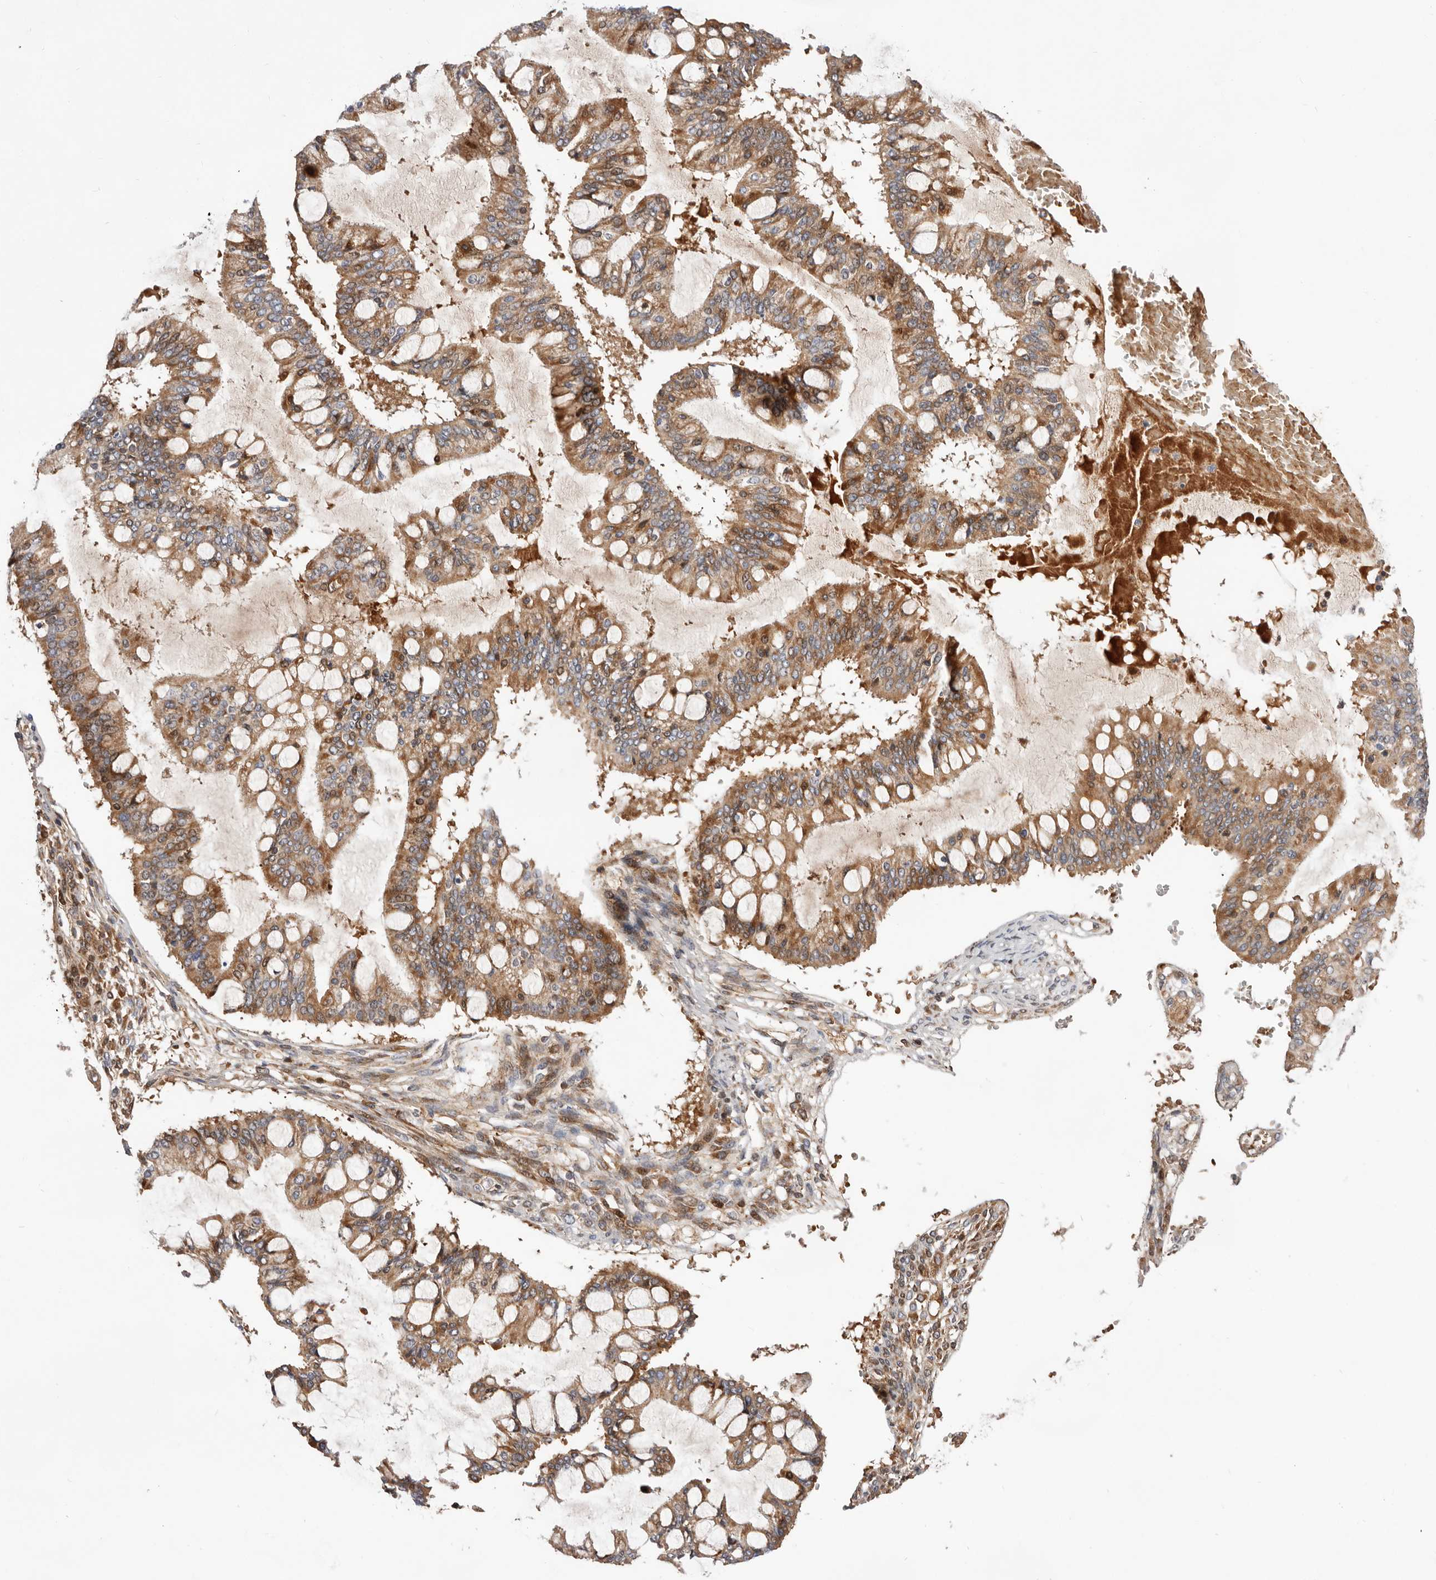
{"staining": {"intensity": "moderate", "quantity": ">75%", "location": "cytoplasmic/membranous"}, "tissue": "ovarian cancer", "cell_type": "Tumor cells", "image_type": "cancer", "snomed": [{"axis": "morphology", "description": "Cystadenocarcinoma, mucinous, NOS"}, {"axis": "topography", "description": "Ovary"}], "caption": "Protein expression analysis of human mucinous cystadenocarcinoma (ovarian) reveals moderate cytoplasmic/membranous positivity in about >75% of tumor cells.", "gene": "RNF213", "patient": {"sex": "female", "age": 73}}